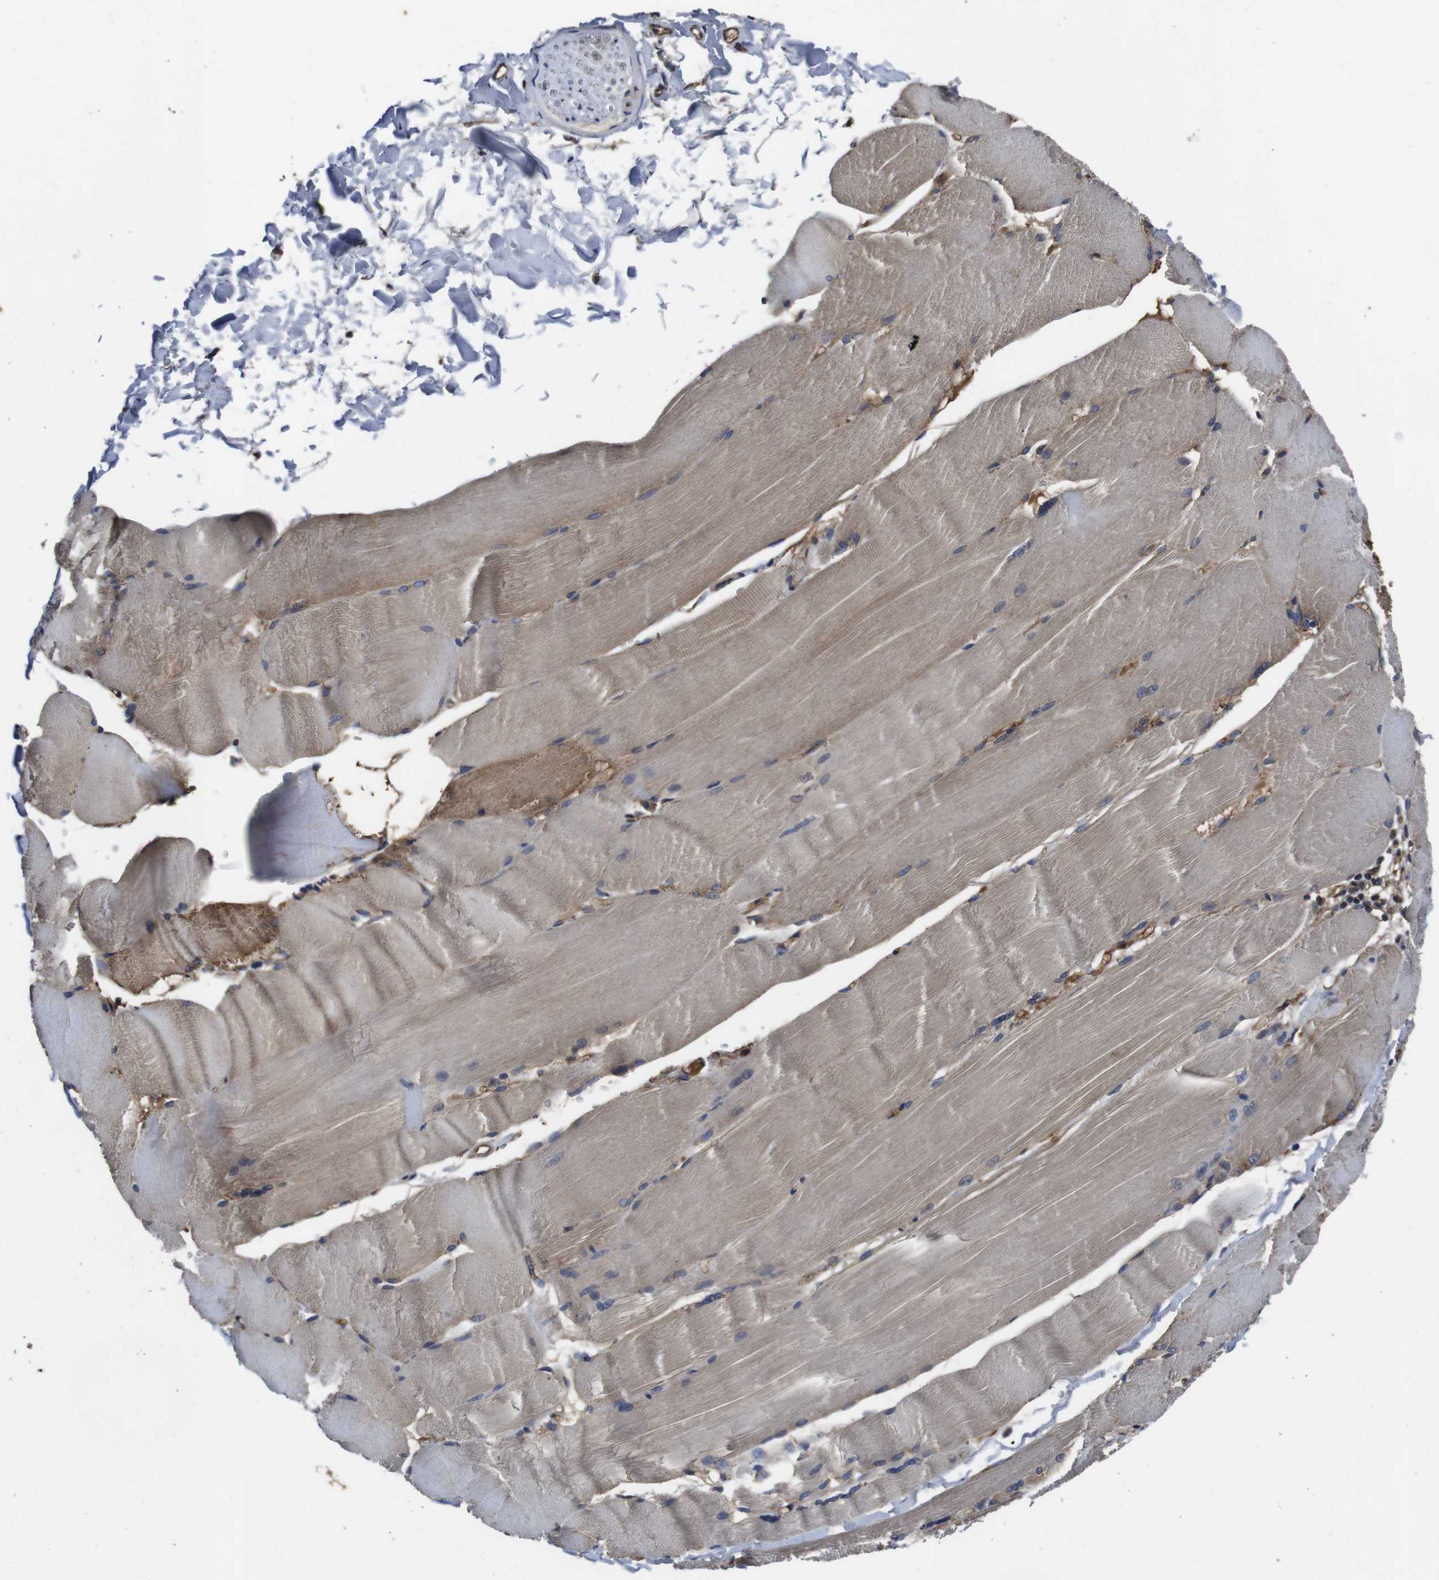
{"staining": {"intensity": "weak", "quantity": ">75%", "location": "cytoplasmic/membranous"}, "tissue": "skeletal muscle", "cell_type": "Myocytes", "image_type": "normal", "snomed": [{"axis": "morphology", "description": "Normal tissue, NOS"}, {"axis": "topography", "description": "Skin"}, {"axis": "topography", "description": "Skeletal muscle"}], "caption": "Protein expression analysis of normal skeletal muscle demonstrates weak cytoplasmic/membranous expression in about >75% of myocytes.", "gene": "CXCL11", "patient": {"sex": "male", "age": 83}}